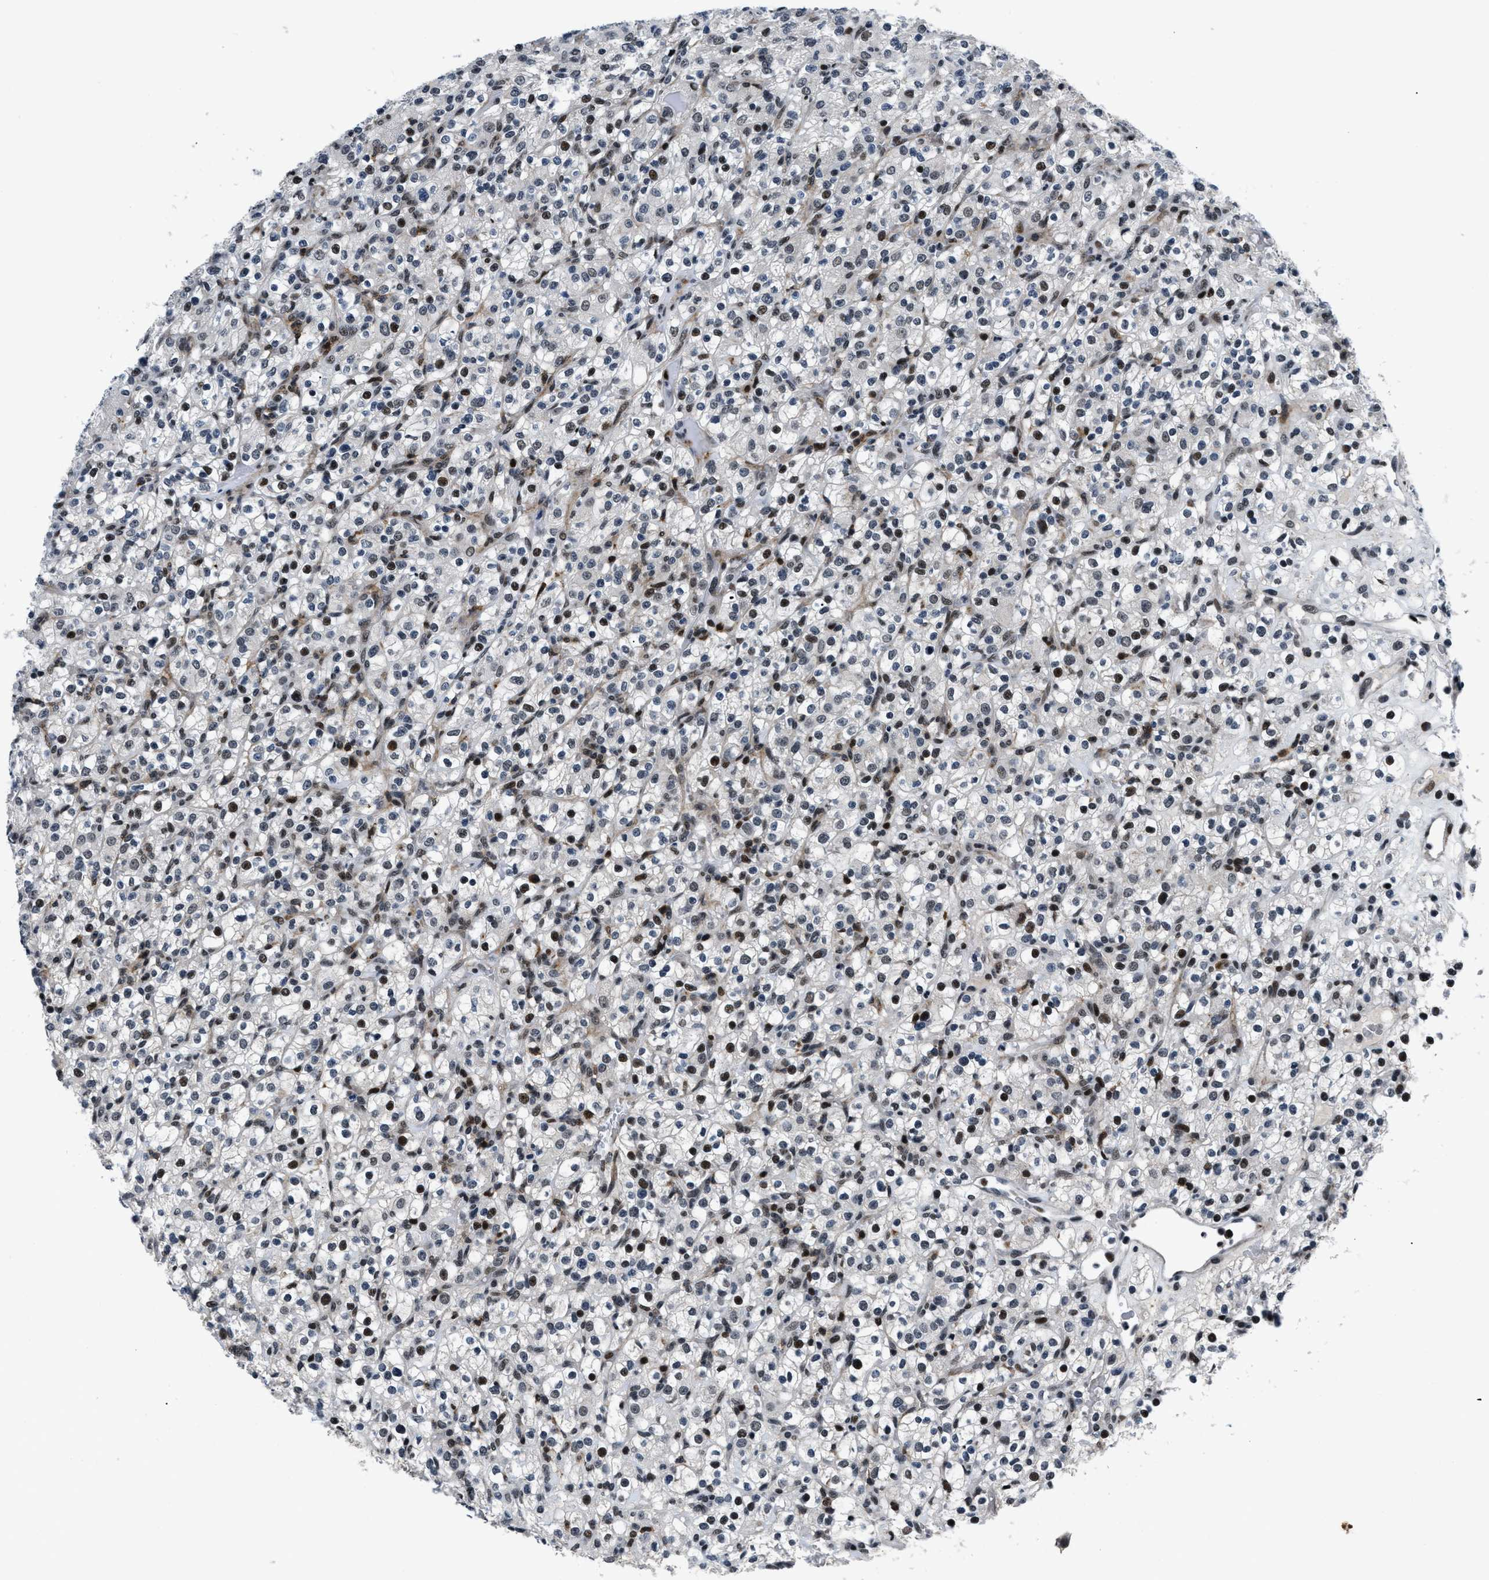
{"staining": {"intensity": "strong", "quantity": ">75%", "location": "nuclear"}, "tissue": "renal cancer", "cell_type": "Tumor cells", "image_type": "cancer", "snomed": [{"axis": "morphology", "description": "Normal tissue, NOS"}, {"axis": "morphology", "description": "Adenocarcinoma, NOS"}, {"axis": "topography", "description": "Kidney"}], "caption": "Renal cancer (adenocarcinoma) stained with DAB IHC displays high levels of strong nuclear staining in about >75% of tumor cells. (Stains: DAB (3,3'-diaminobenzidine) in brown, nuclei in blue, Microscopy: brightfield microscopy at high magnification).", "gene": "SMARCB1", "patient": {"sex": "female", "age": 72}}